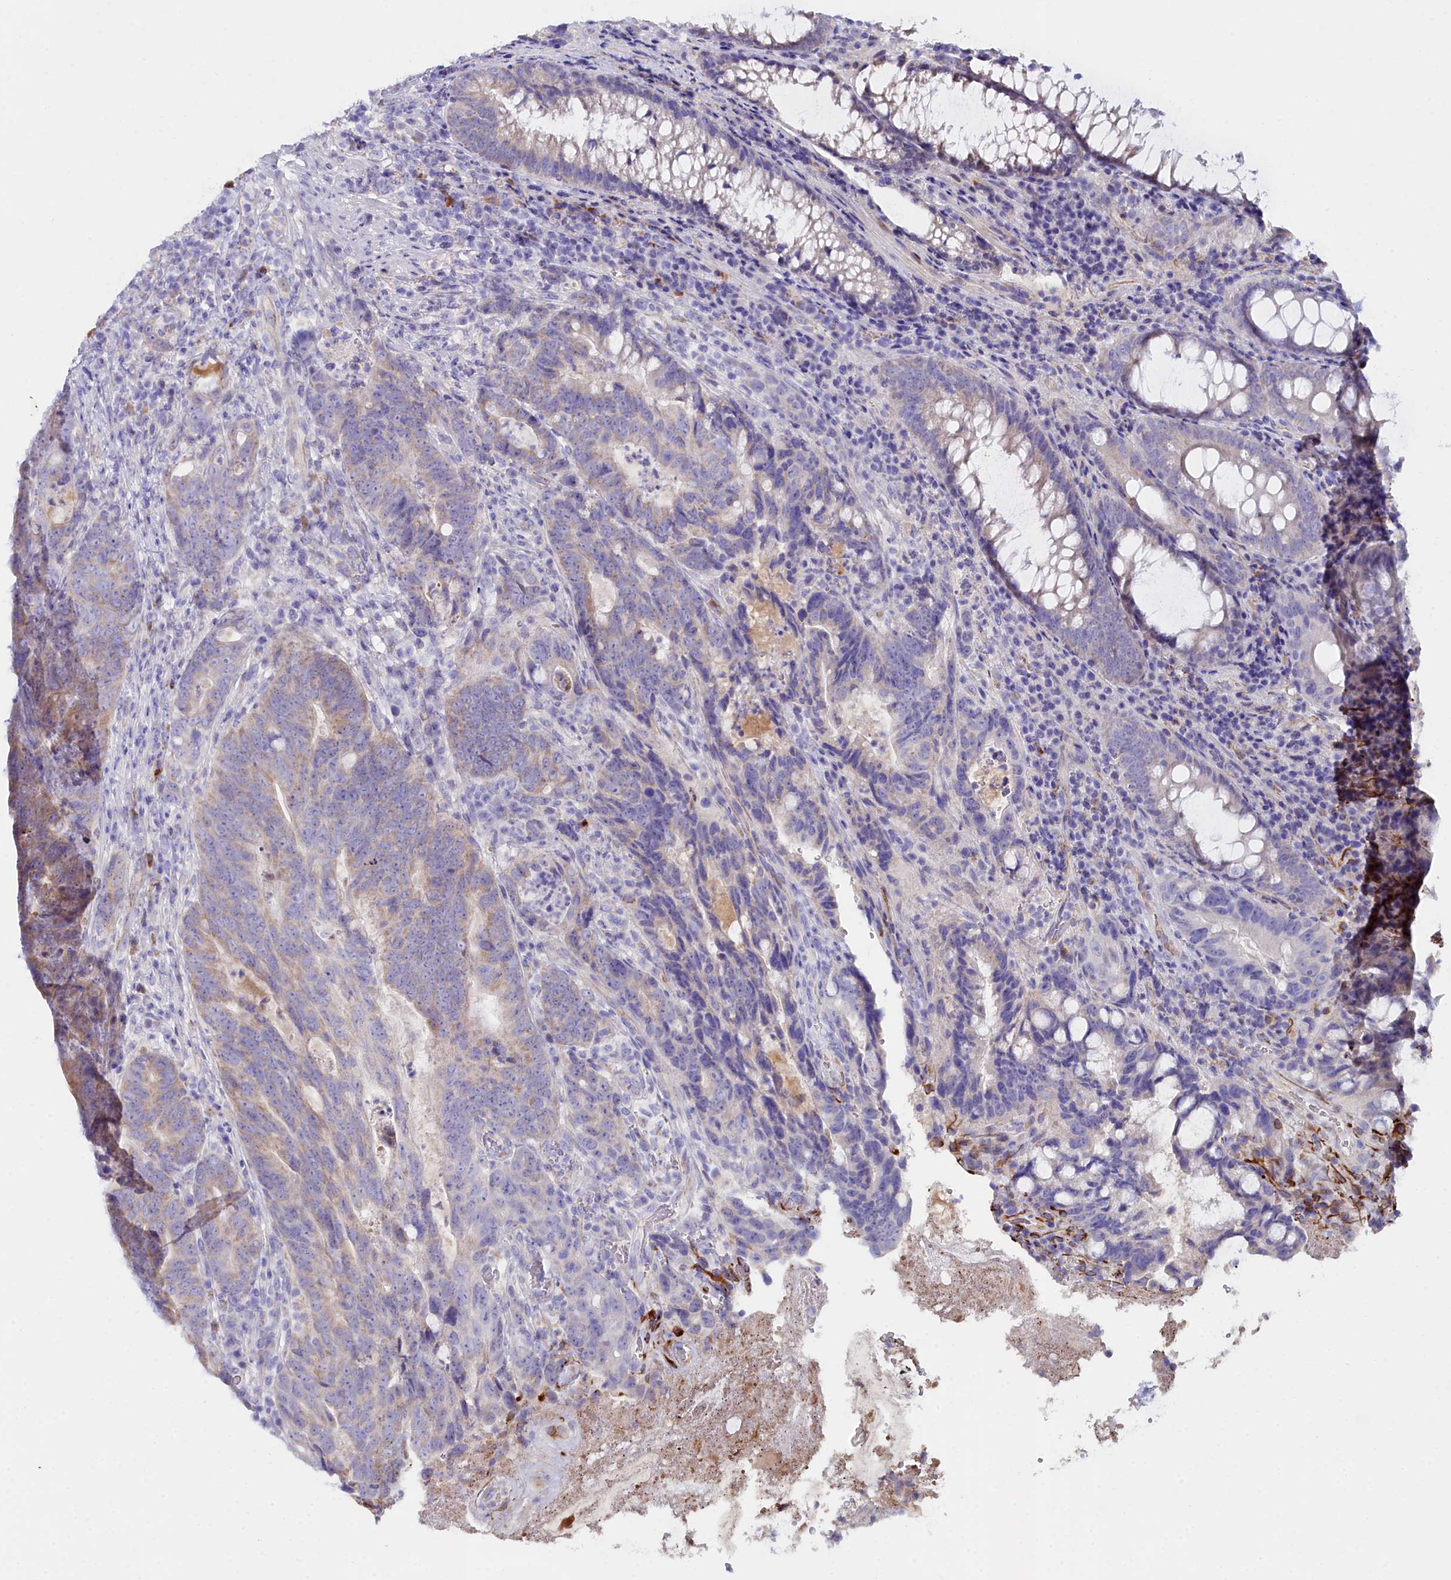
{"staining": {"intensity": "weak", "quantity": "<25%", "location": "cytoplasmic/membranous"}, "tissue": "colorectal cancer", "cell_type": "Tumor cells", "image_type": "cancer", "snomed": [{"axis": "morphology", "description": "Adenocarcinoma, NOS"}, {"axis": "topography", "description": "Colon"}], "caption": "An immunohistochemistry image of adenocarcinoma (colorectal) is shown. There is no staining in tumor cells of adenocarcinoma (colorectal).", "gene": "SLC49A3", "patient": {"sex": "female", "age": 82}}